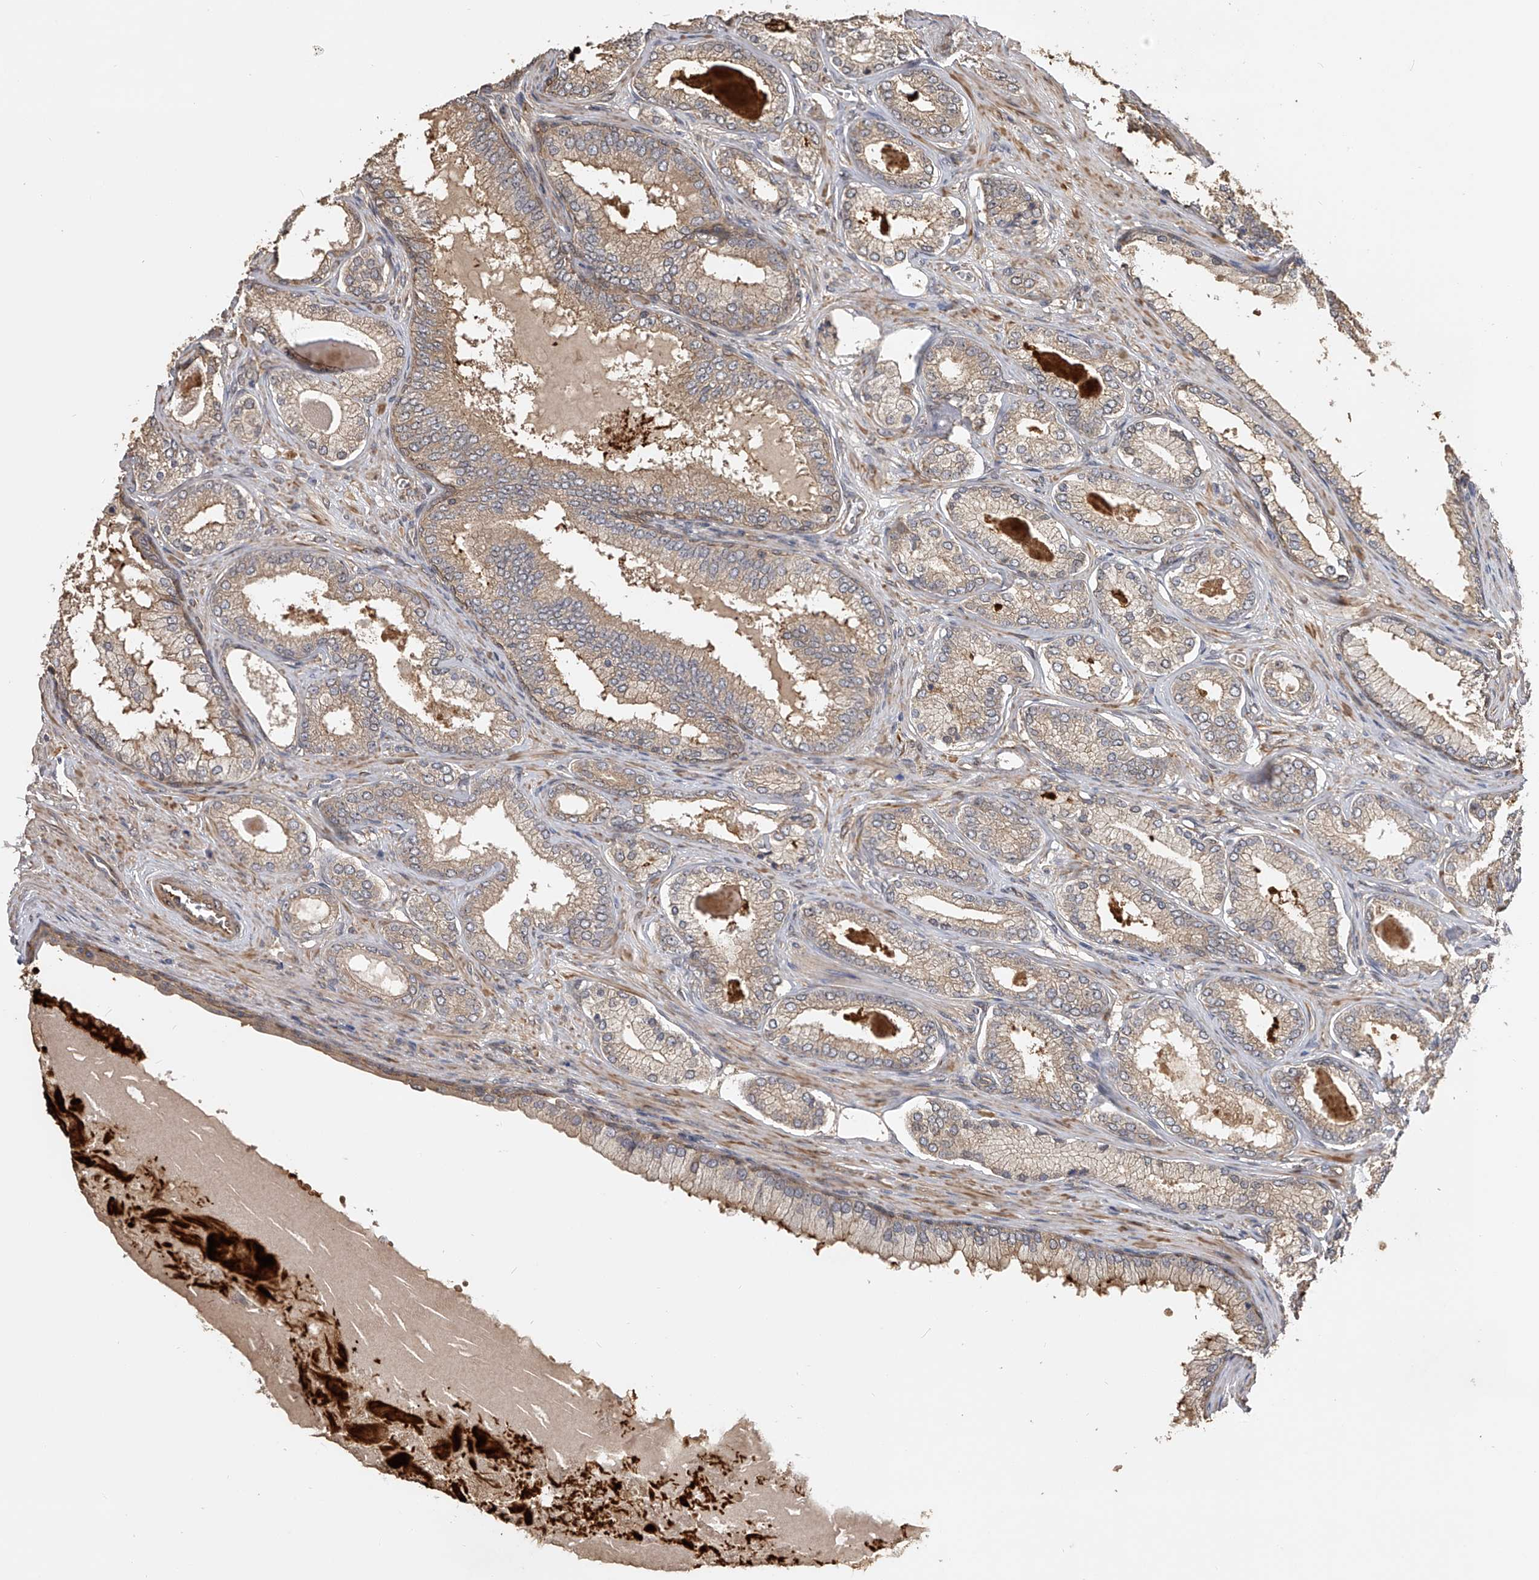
{"staining": {"intensity": "weak", "quantity": ">75%", "location": "cytoplasmic/membranous"}, "tissue": "prostate cancer", "cell_type": "Tumor cells", "image_type": "cancer", "snomed": [{"axis": "morphology", "description": "Adenocarcinoma, Low grade"}, {"axis": "topography", "description": "Prostate"}], "caption": "Protein staining of low-grade adenocarcinoma (prostate) tissue reveals weak cytoplasmic/membranous positivity in about >75% of tumor cells.", "gene": "PTPRA", "patient": {"sex": "male", "age": 70}}